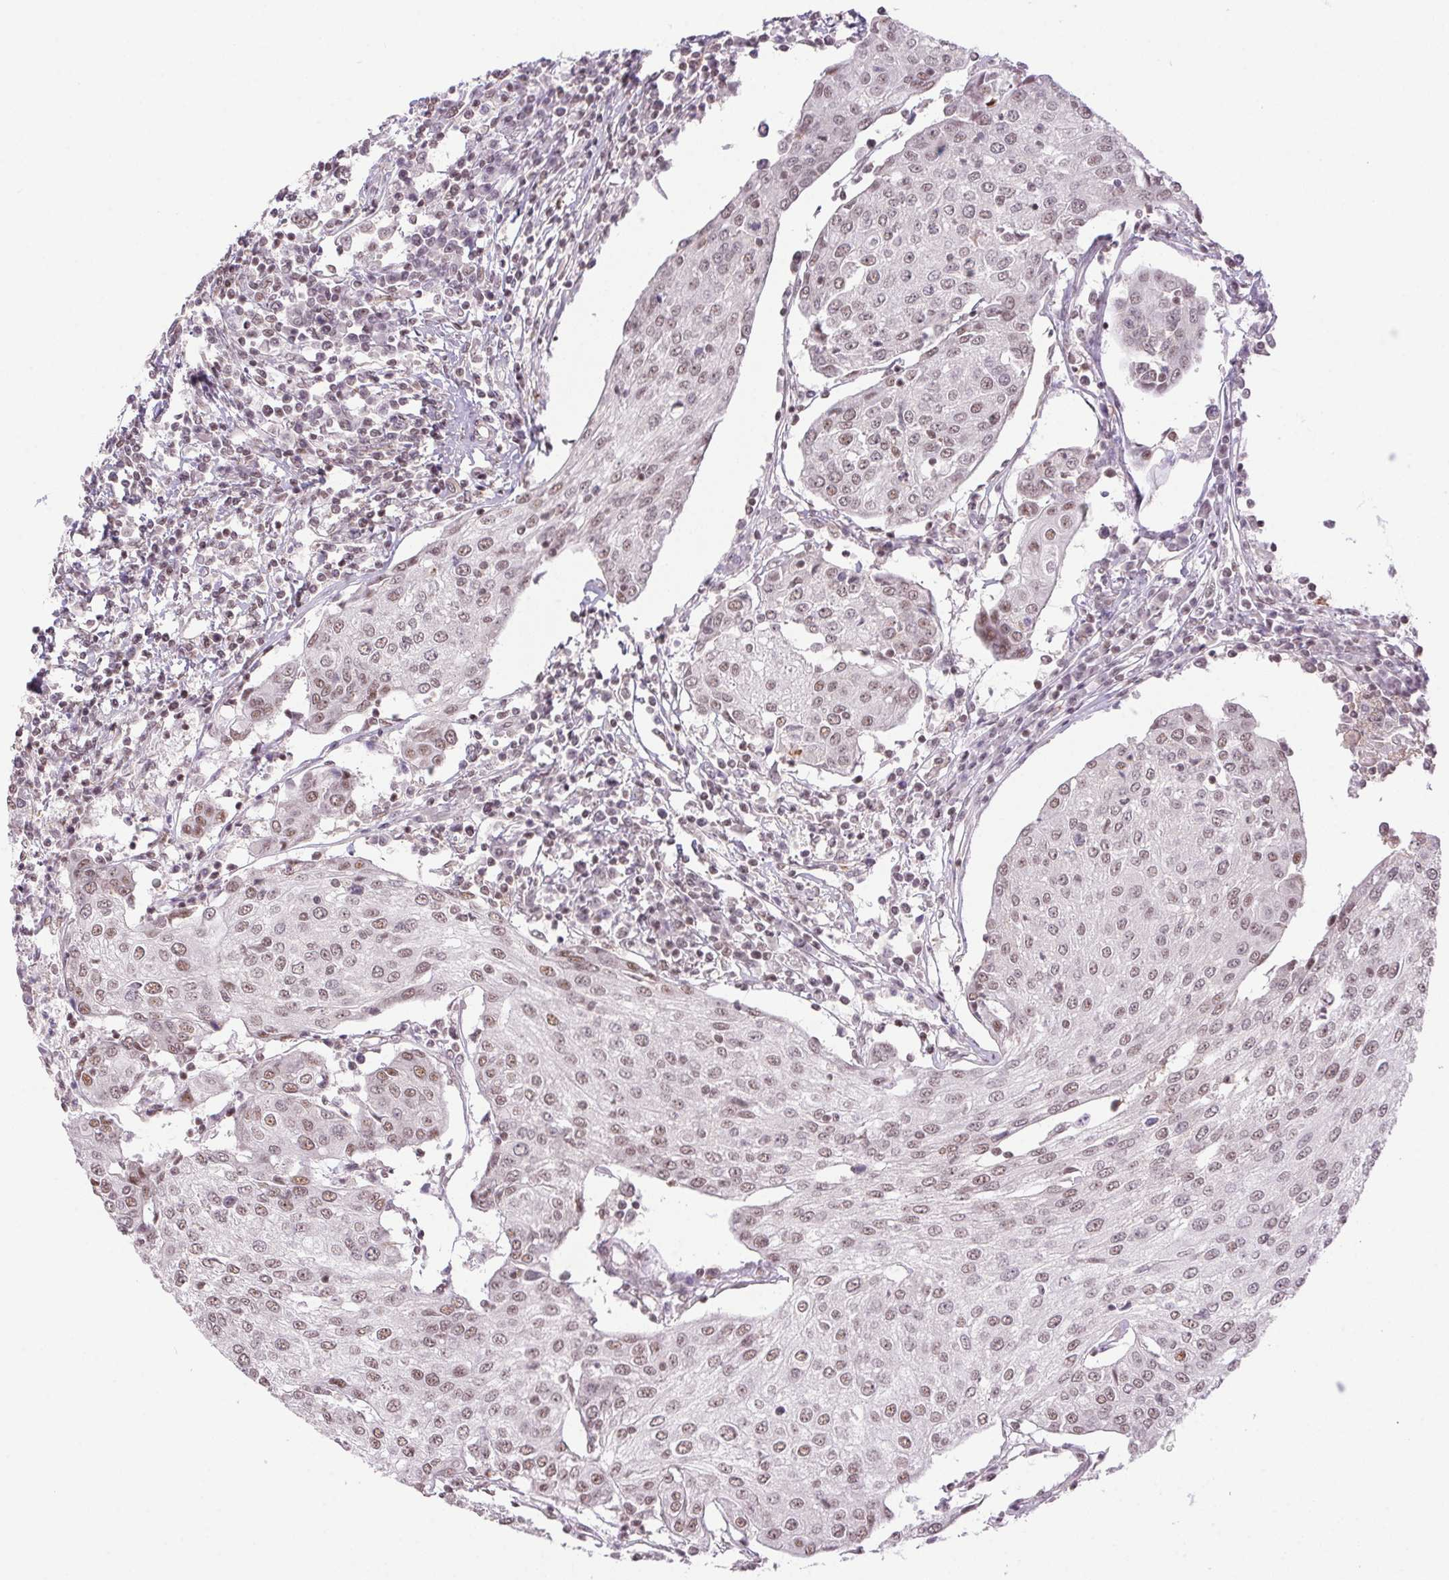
{"staining": {"intensity": "weak", "quantity": ">75%", "location": "nuclear"}, "tissue": "urothelial cancer", "cell_type": "Tumor cells", "image_type": "cancer", "snomed": [{"axis": "morphology", "description": "Urothelial carcinoma, High grade"}, {"axis": "topography", "description": "Urinary bladder"}], "caption": "IHC micrograph of neoplastic tissue: urothelial carcinoma (high-grade) stained using immunohistochemistry (IHC) demonstrates low levels of weak protein expression localized specifically in the nuclear of tumor cells, appearing as a nuclear brown color.", "gene": "DDX17", "patient": {"sex": "female", "age": 85}}